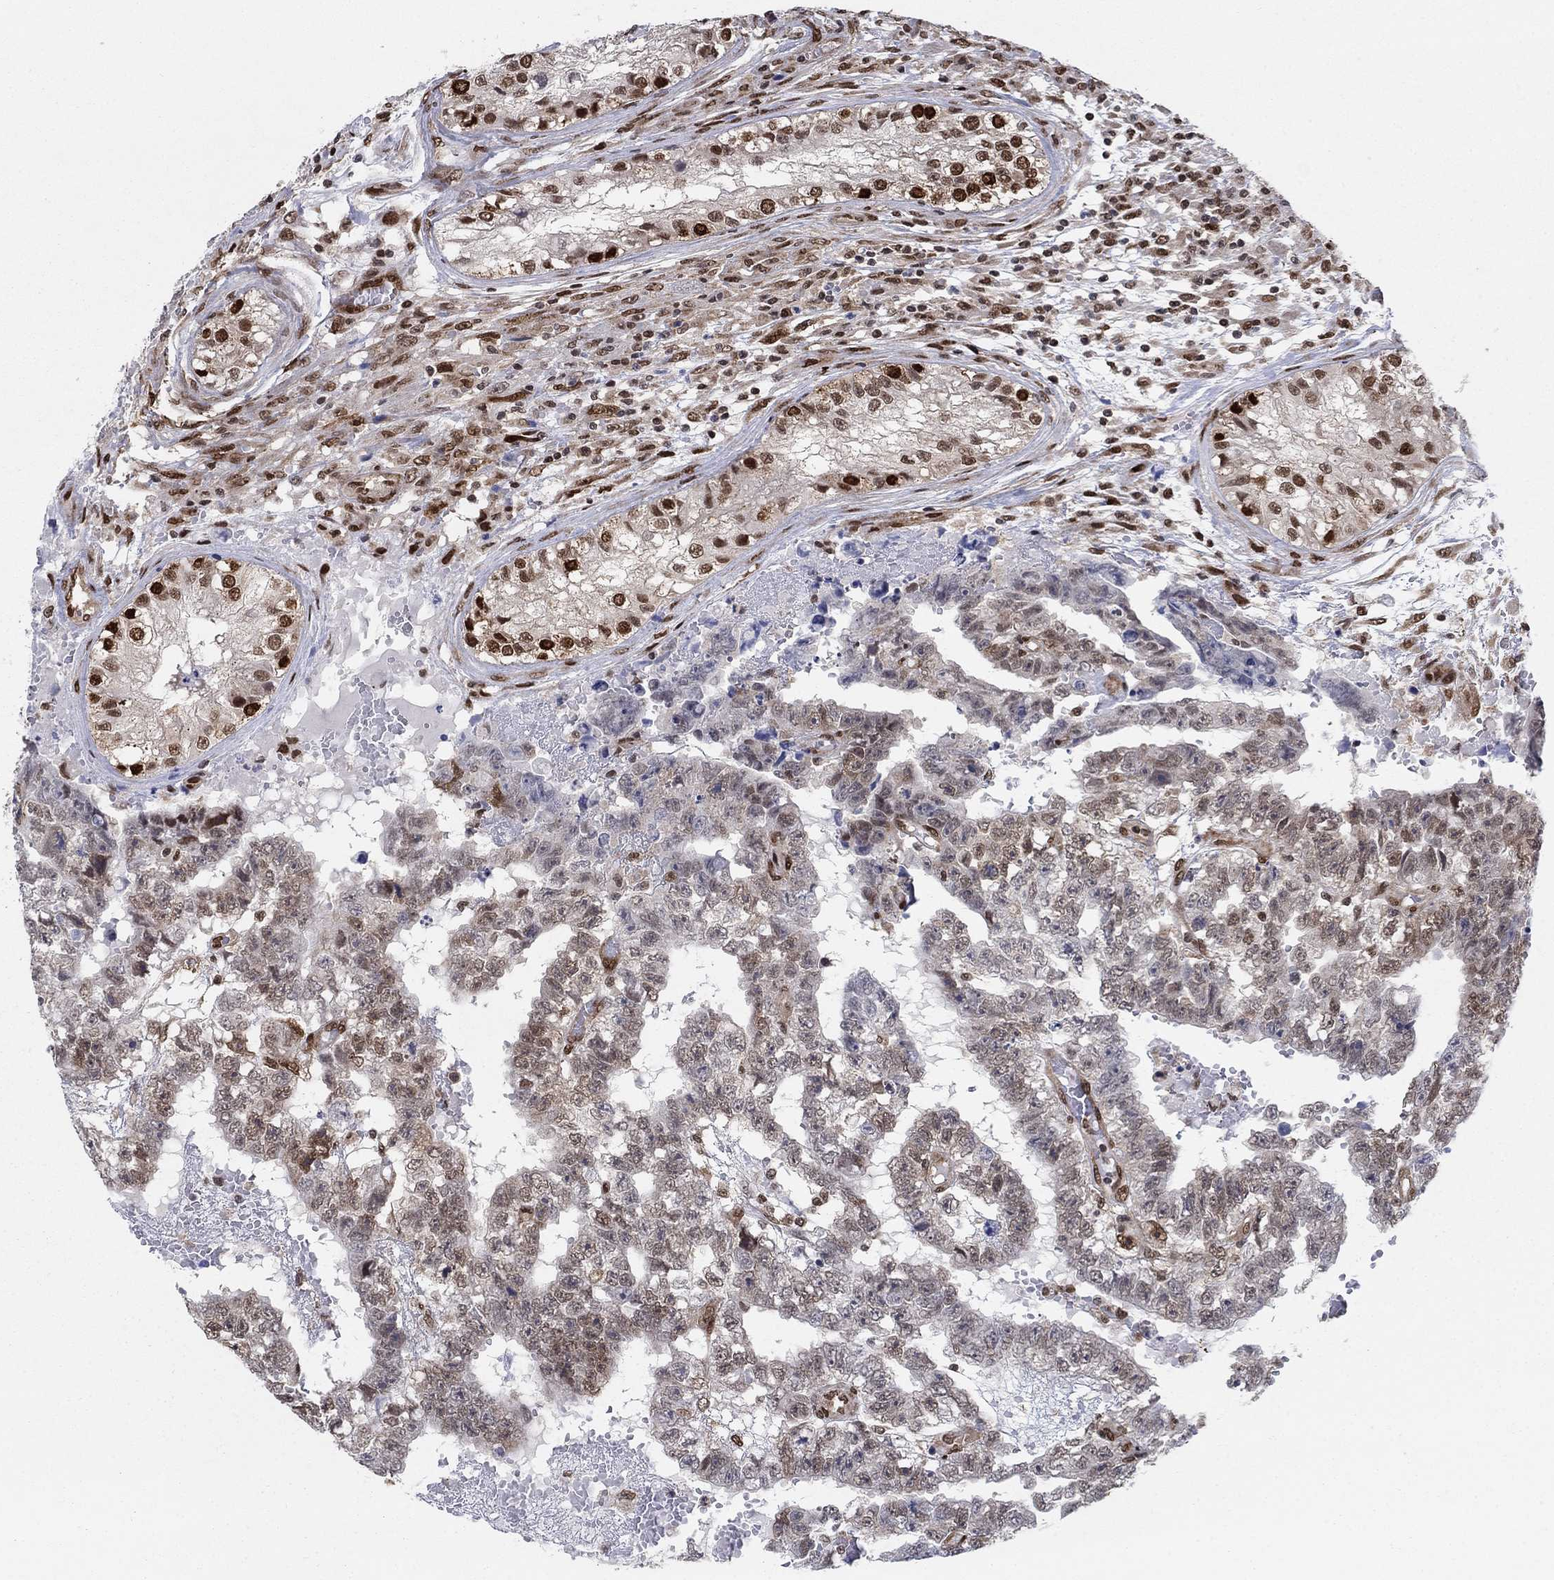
{"staining": {"intensity": "moderate", "quantity": "<25%", "location": "nuclear"}, "tissue": "testis cancer", "cell_type": "Tumor cells", "image_type": "cancer", "snomed": [{"axis": "morphology", "description": "Carcinoma, Embryonal, NOS"}, {"axis": "topography", "description": "Testis"}], "caption": "A high-resolution image shows IHC staining of testis cancer, which demonstrates moderate nuclear expression in approximately <25% of tumor cells. (IHC, brightfield microscopy, high magnification).", "gene": "CENPE", "patient": {"sex": "male", "age": 25}}